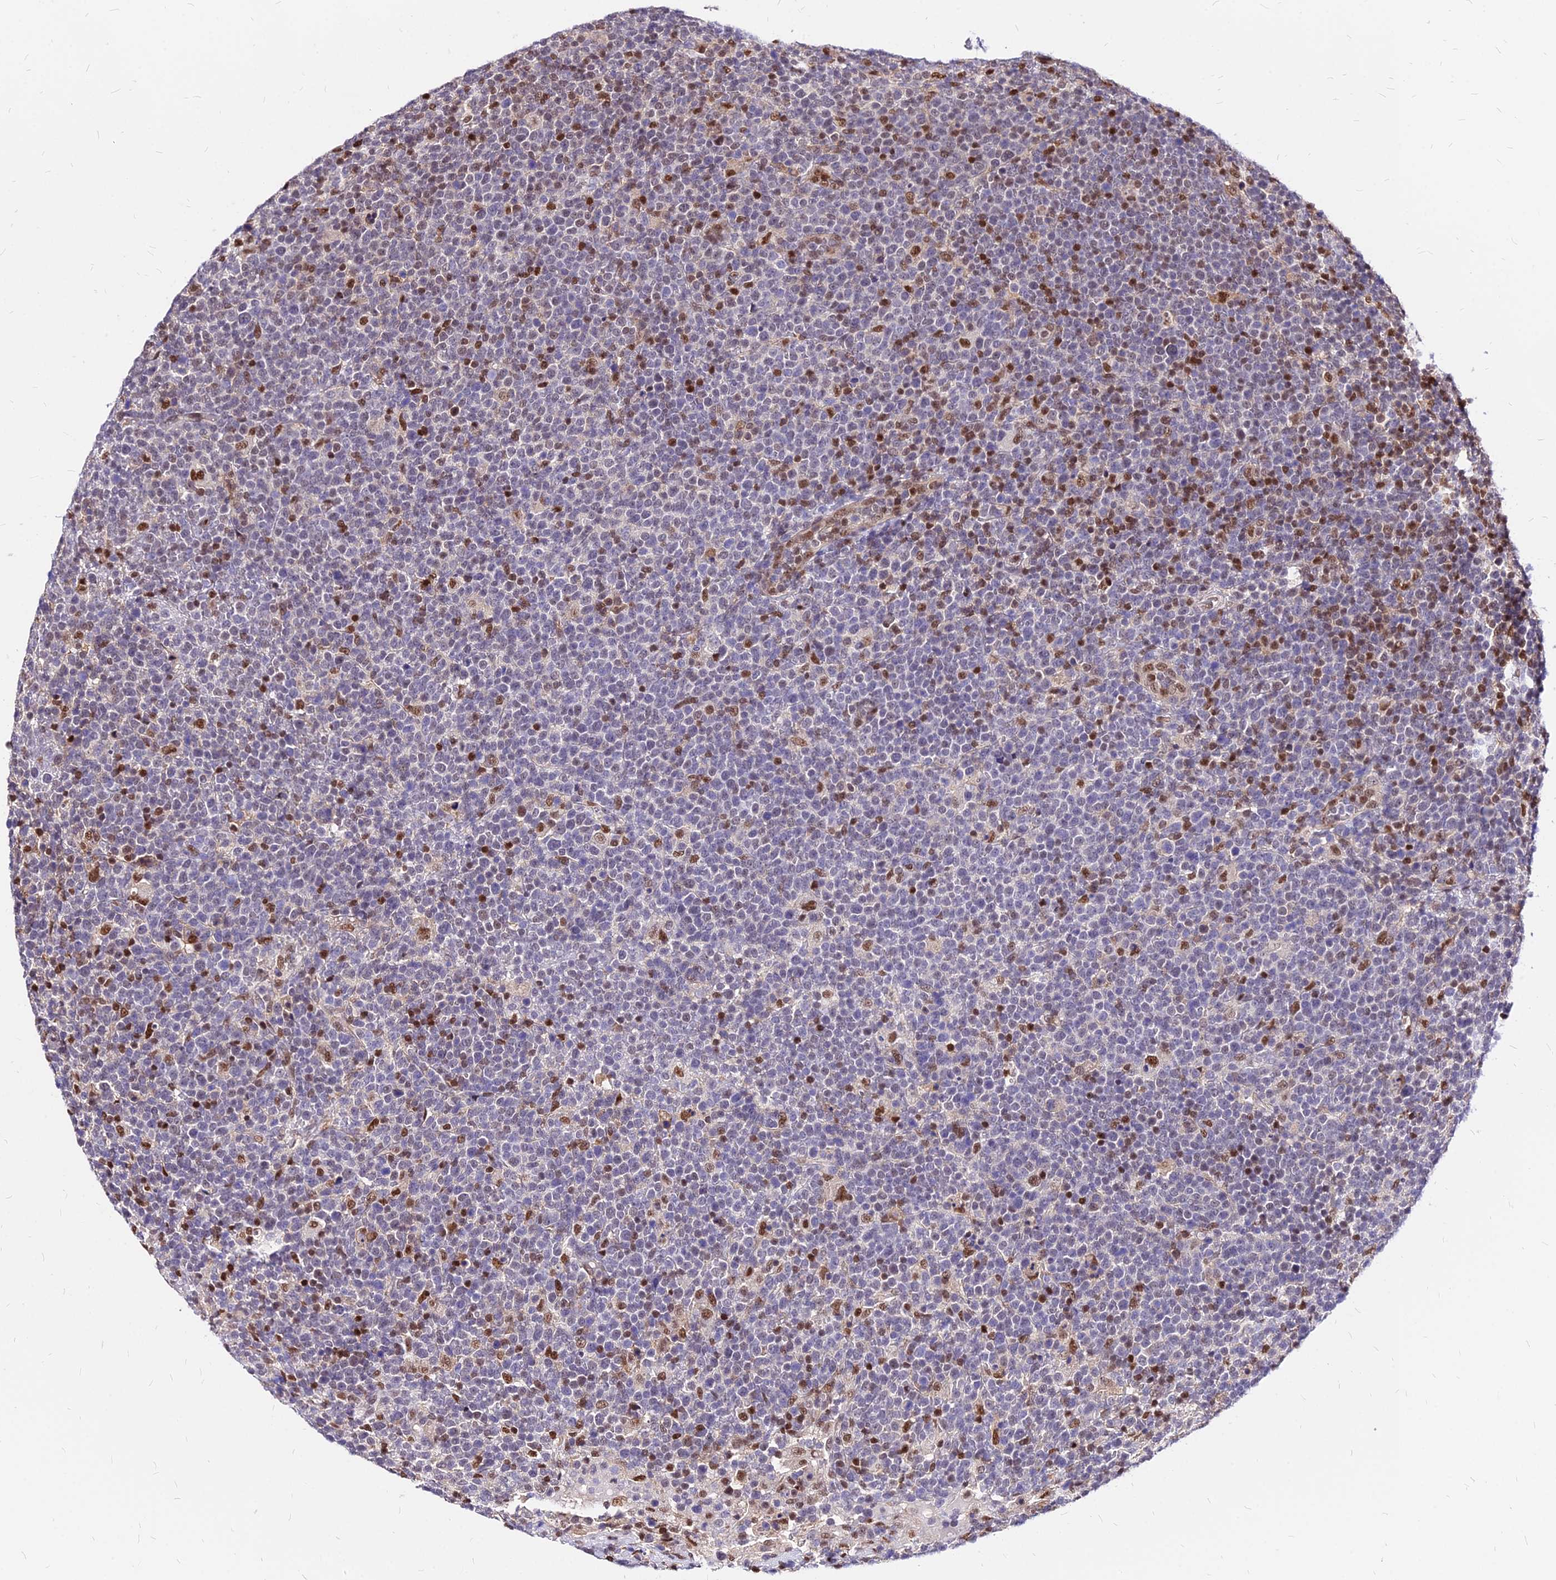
{"staining": {"intensity": "moderate", "quantity": "<25%", "location": "nuclear"}, "tissue": "lymphoma", "cell_type": "Tumor cells", "image_type": "cancer", "snomed": [{"axis": "morphology", "description": "Malignant lymphoma, non-Hodgkin's type, High grade"}, {"axis": "topography", "description": "Lymph node"}], "caption": "Lymphoma was stained to show a protein in brown. There is low levels of moderate nuclear positivity in about <25% of tumor cells.", "gene": "PAXX", "patient": {"sex": "male", "age": 61}}